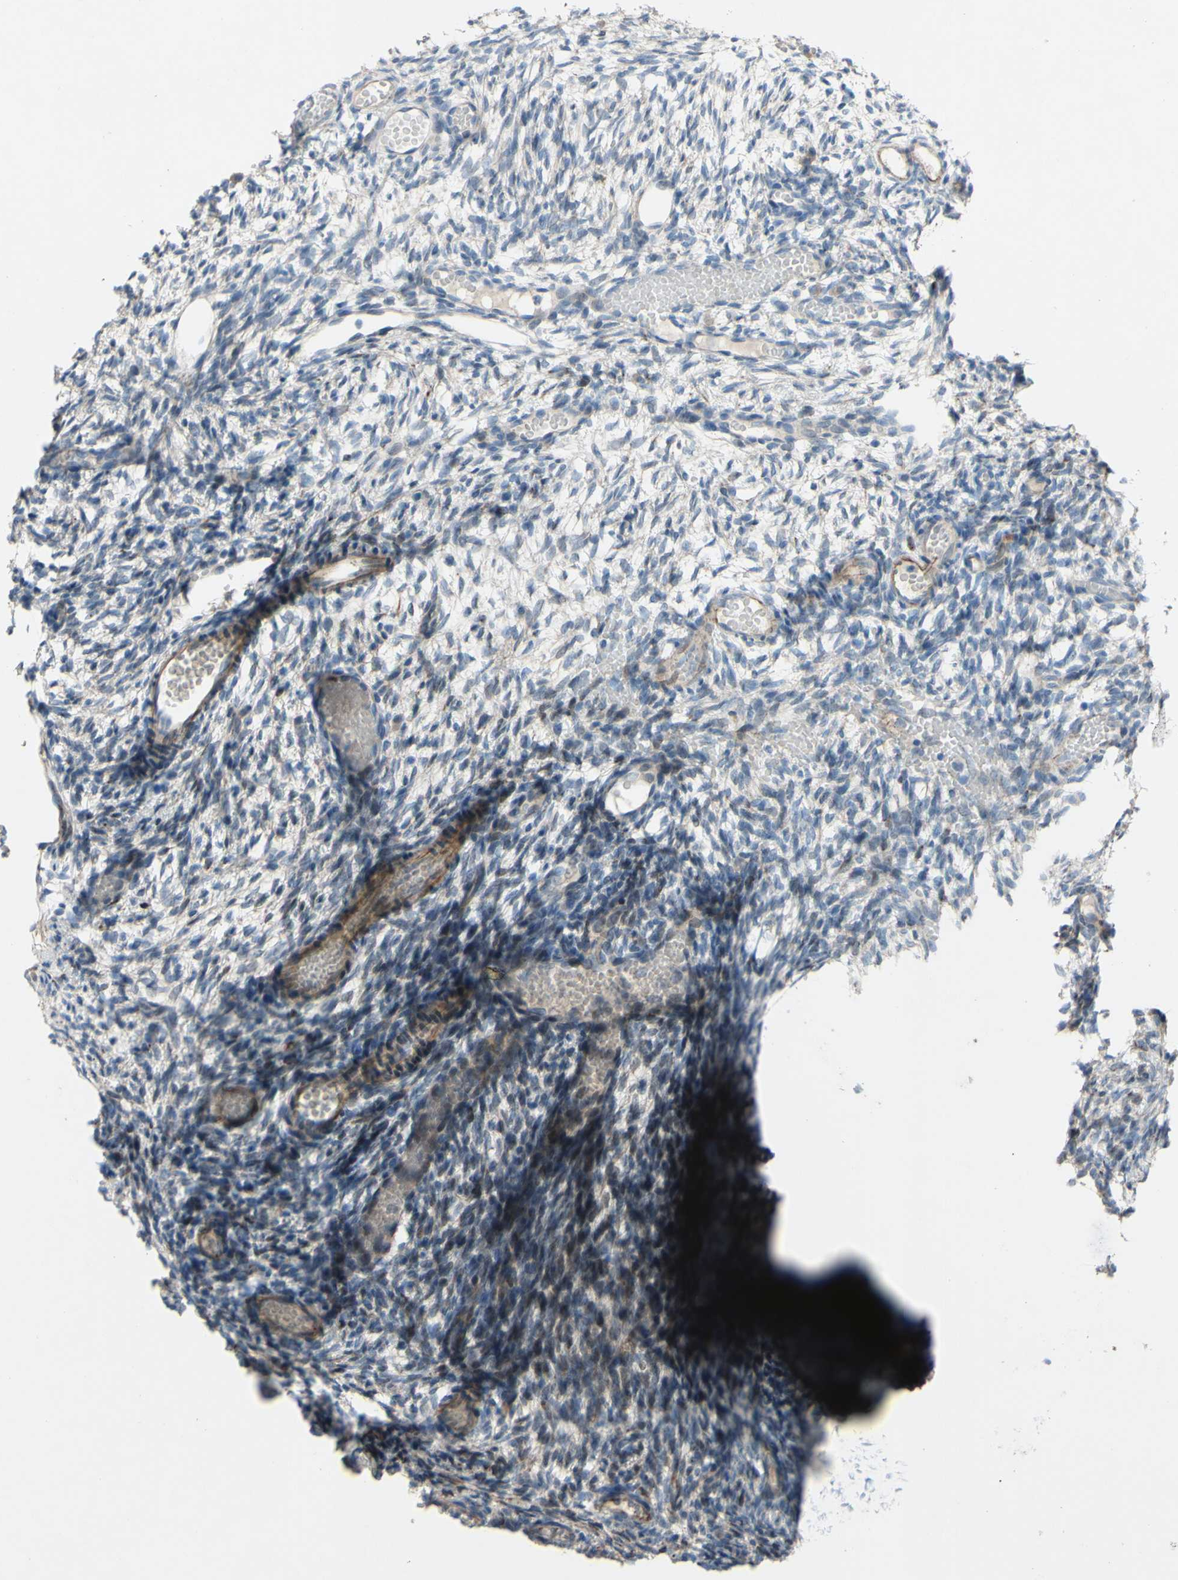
{"staining": {"intensity": "weak", "quantity": "<25%", "location": "cytoplasmic/membranous"}, "tissue": "ovary", "cell_type": "Ovarian stroma cells", "image_type": "normal", "snomed": [{"axis": "morphology", "description": "Normal tissue, NOS"}, {"axis": "topography", "description": "Ovary"}], "caption": "IHC photomicrograph of unremarkable human ovary stained for a protein (brown), which displays no staining in ovarian stroma cells.", "gene": "CDCP1", "patient": {"sex": "female", "age": 35}}